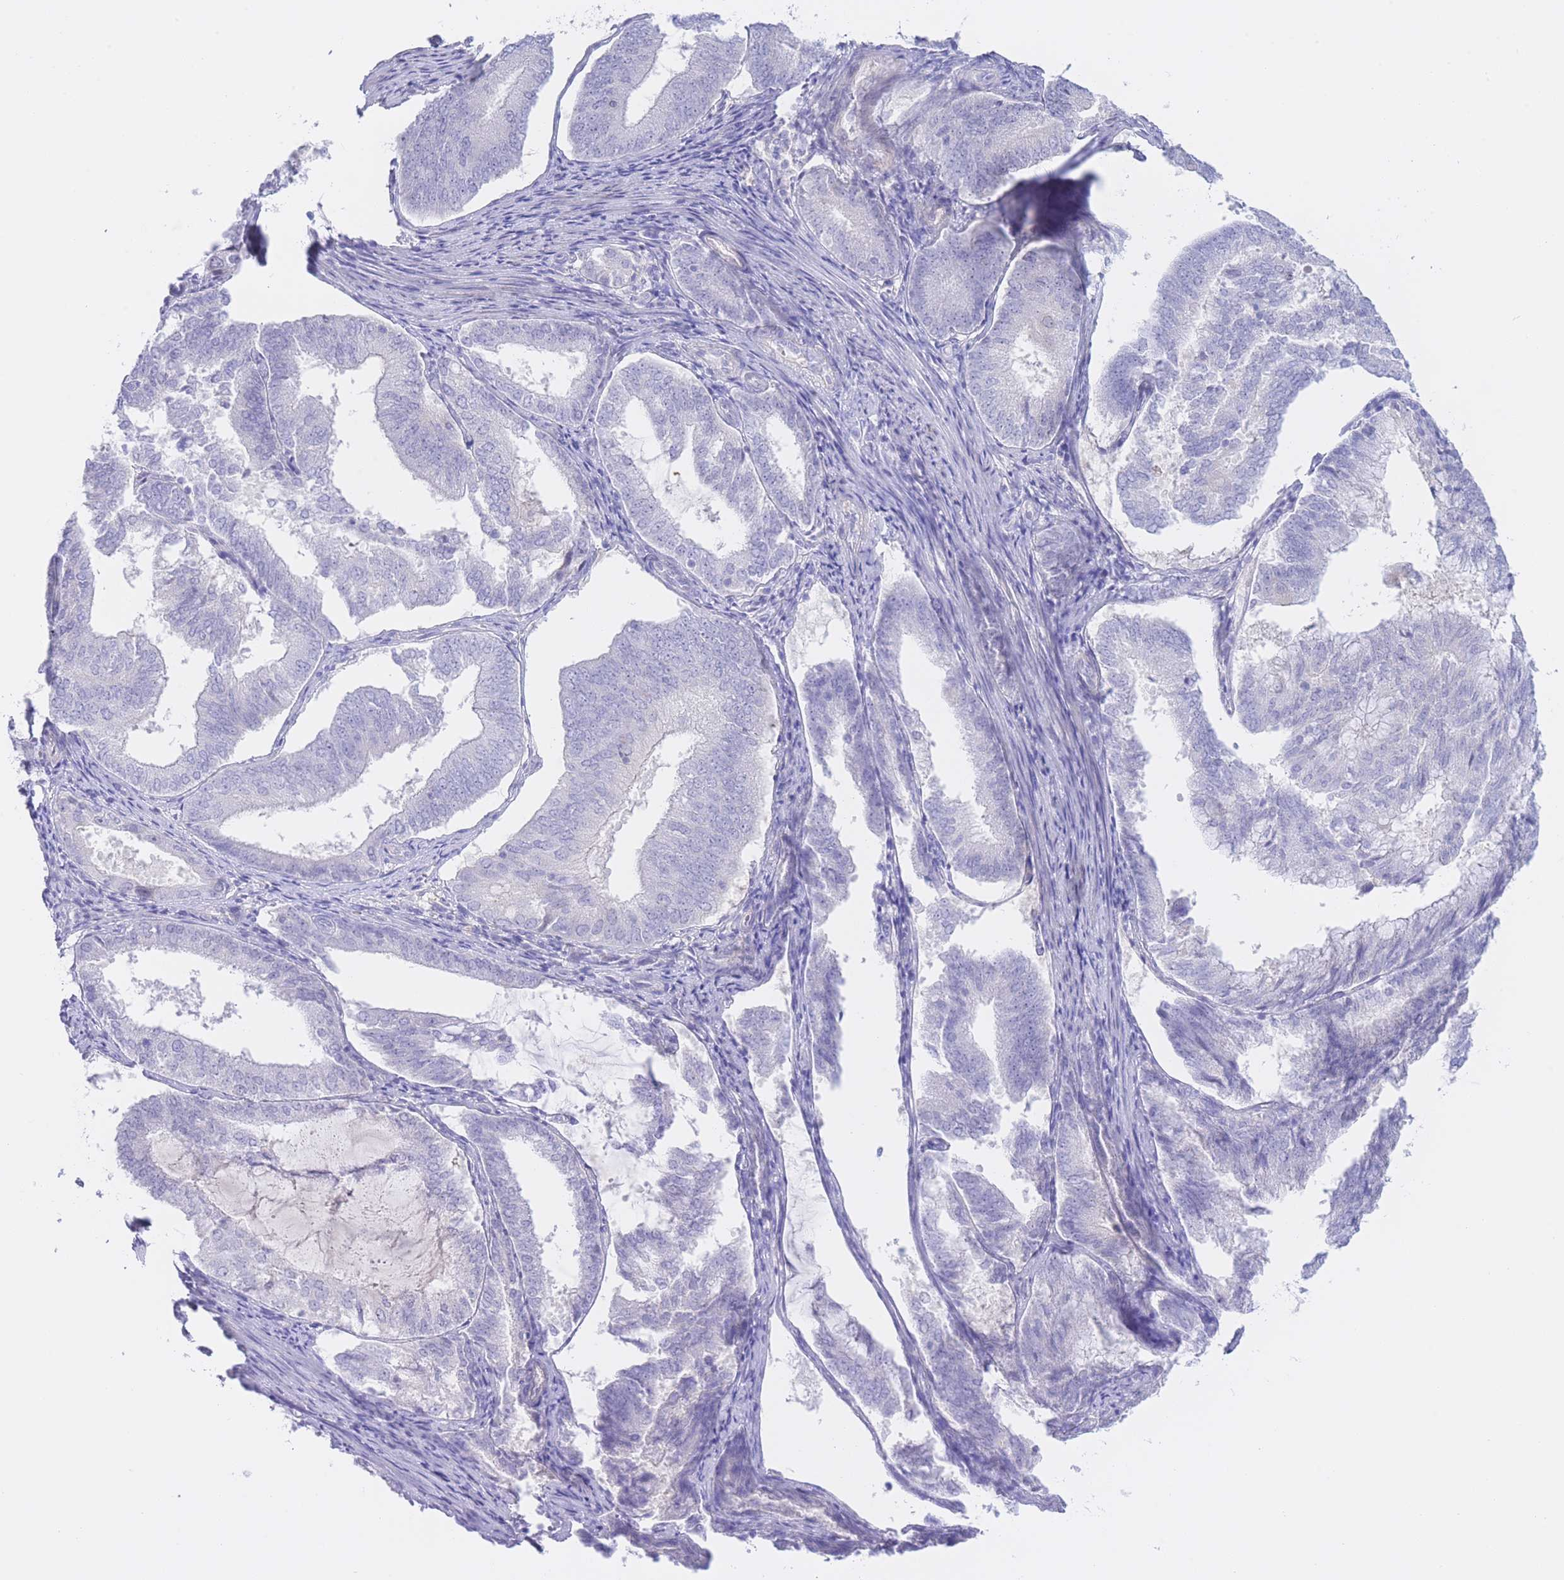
{"staining": {"intensity": "negative", "quantity": "none", "location": "none"}, "tissue": "endometrial cancer", "cell_type": "Tumor cells", "image_type": "cancer", "snomed": [{"axis": "morphology", "description": "Adenocarcinoma, NOS"}, {"axis": "topography", "description": "Endometrium"}], "caption": "Histopathology image shows no significant protein positivity in tumor cells of endometrial cancer (adenocarcinoma). (Immunohistochemistry, brightfield microscopy, high magnification).", "gene": "ZNF212", "patient": {"sex": "female", "age": 81}}